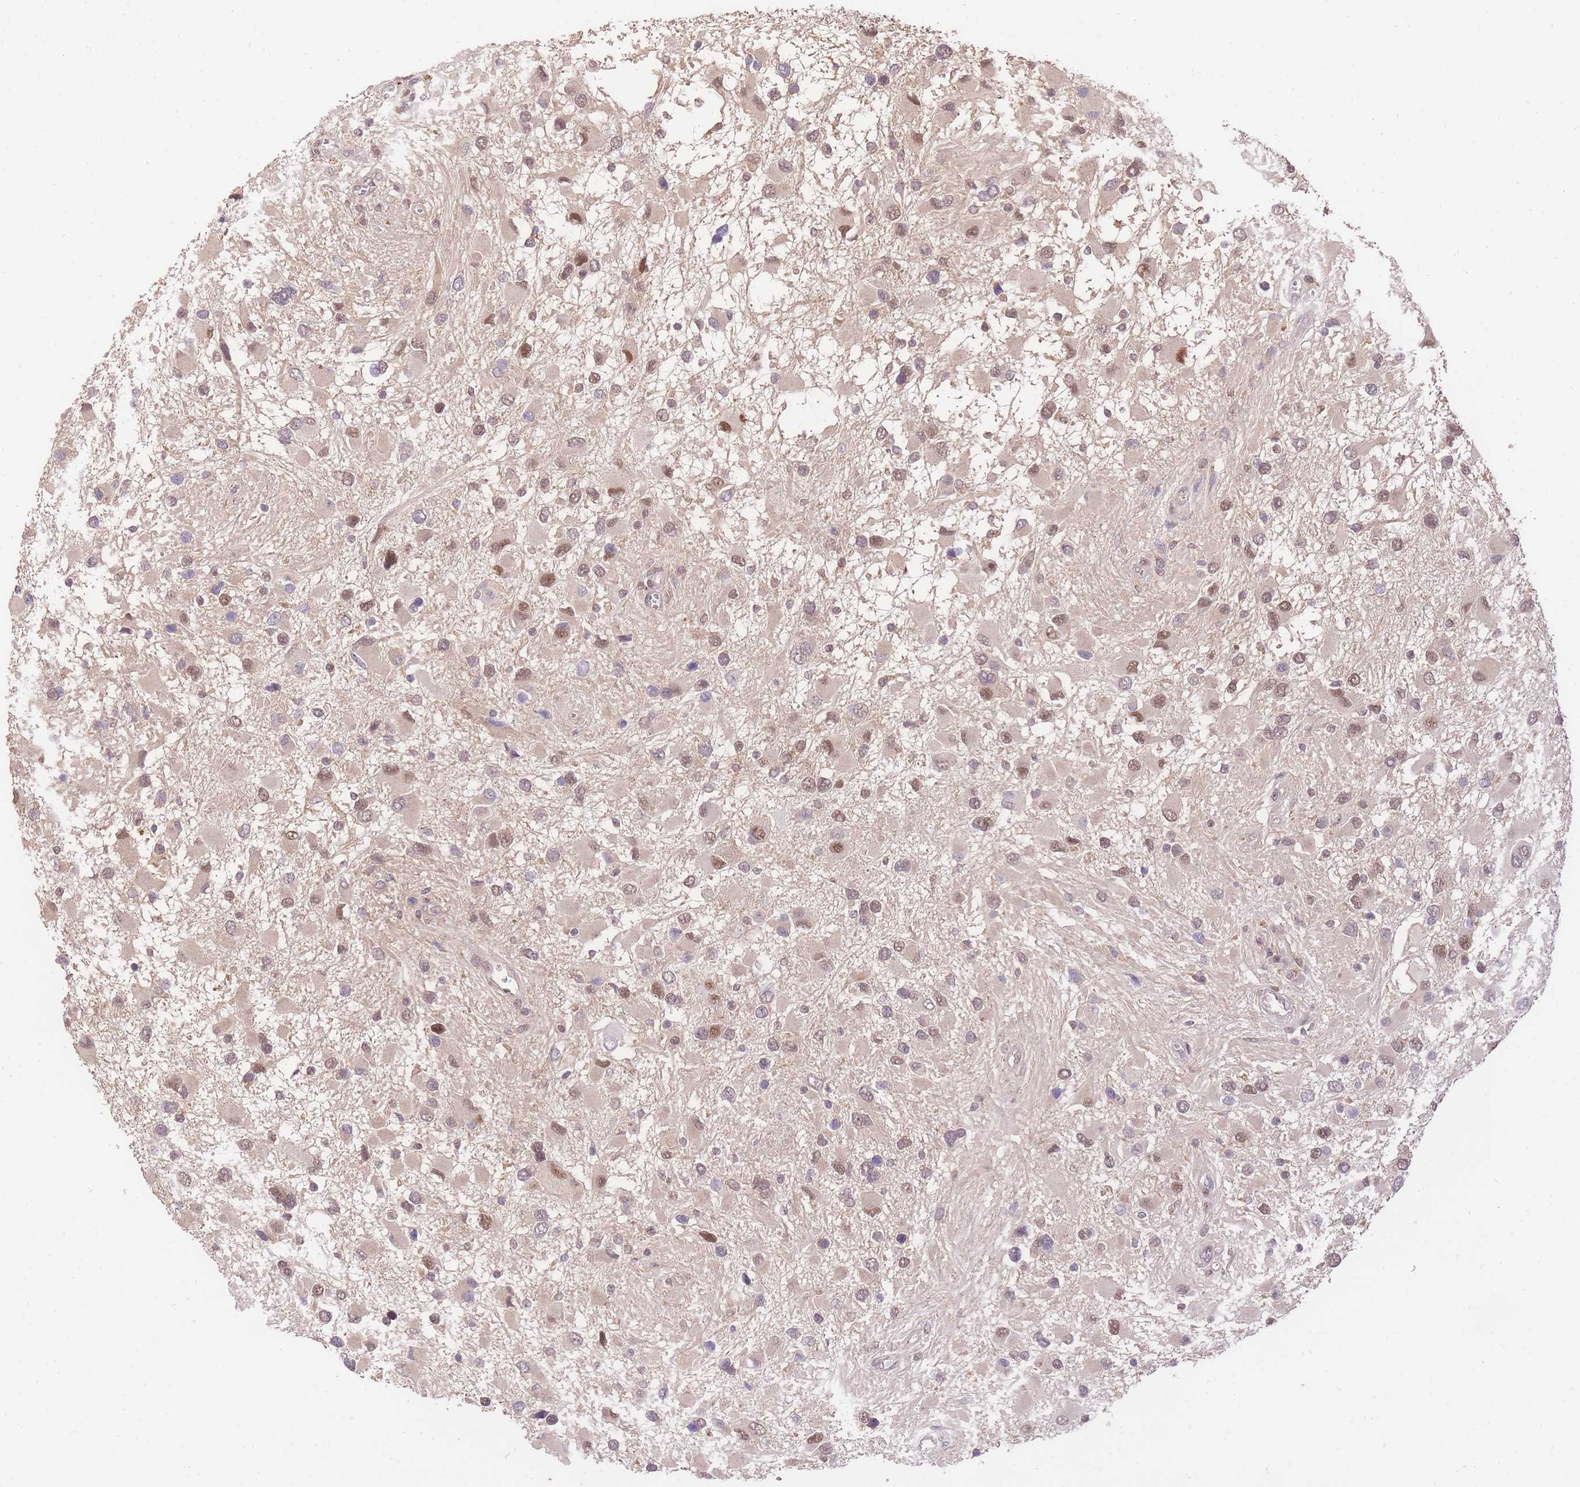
{"staining": {"intensity": "moderate", "quantity": ">75%", "location": "nuclear"}, "tissue": "glioma", "cell_type": "Tumor cells", "image_type": "cancer", "snomed": [{"axis": "morphology", "description": "Glioma, malignant, High grade"}, {"axis": "topography", "description": "Brain"}], "caption": "An immunohistochemistry (IHC) histopathology image of neoplastic tissue is shown. Protein staining in brown highlights moderate nuclear positivity in malignant glioma (high-grade) within tumor cells. The staining is performed using DAB (3,3'-diaminobenzidine) brown chromogen to label protein expression. The nuclei are counter-stained blue using hematoxylin.", "gene": "UBXN7", "patient": {"sex": "male", "age": 53}}